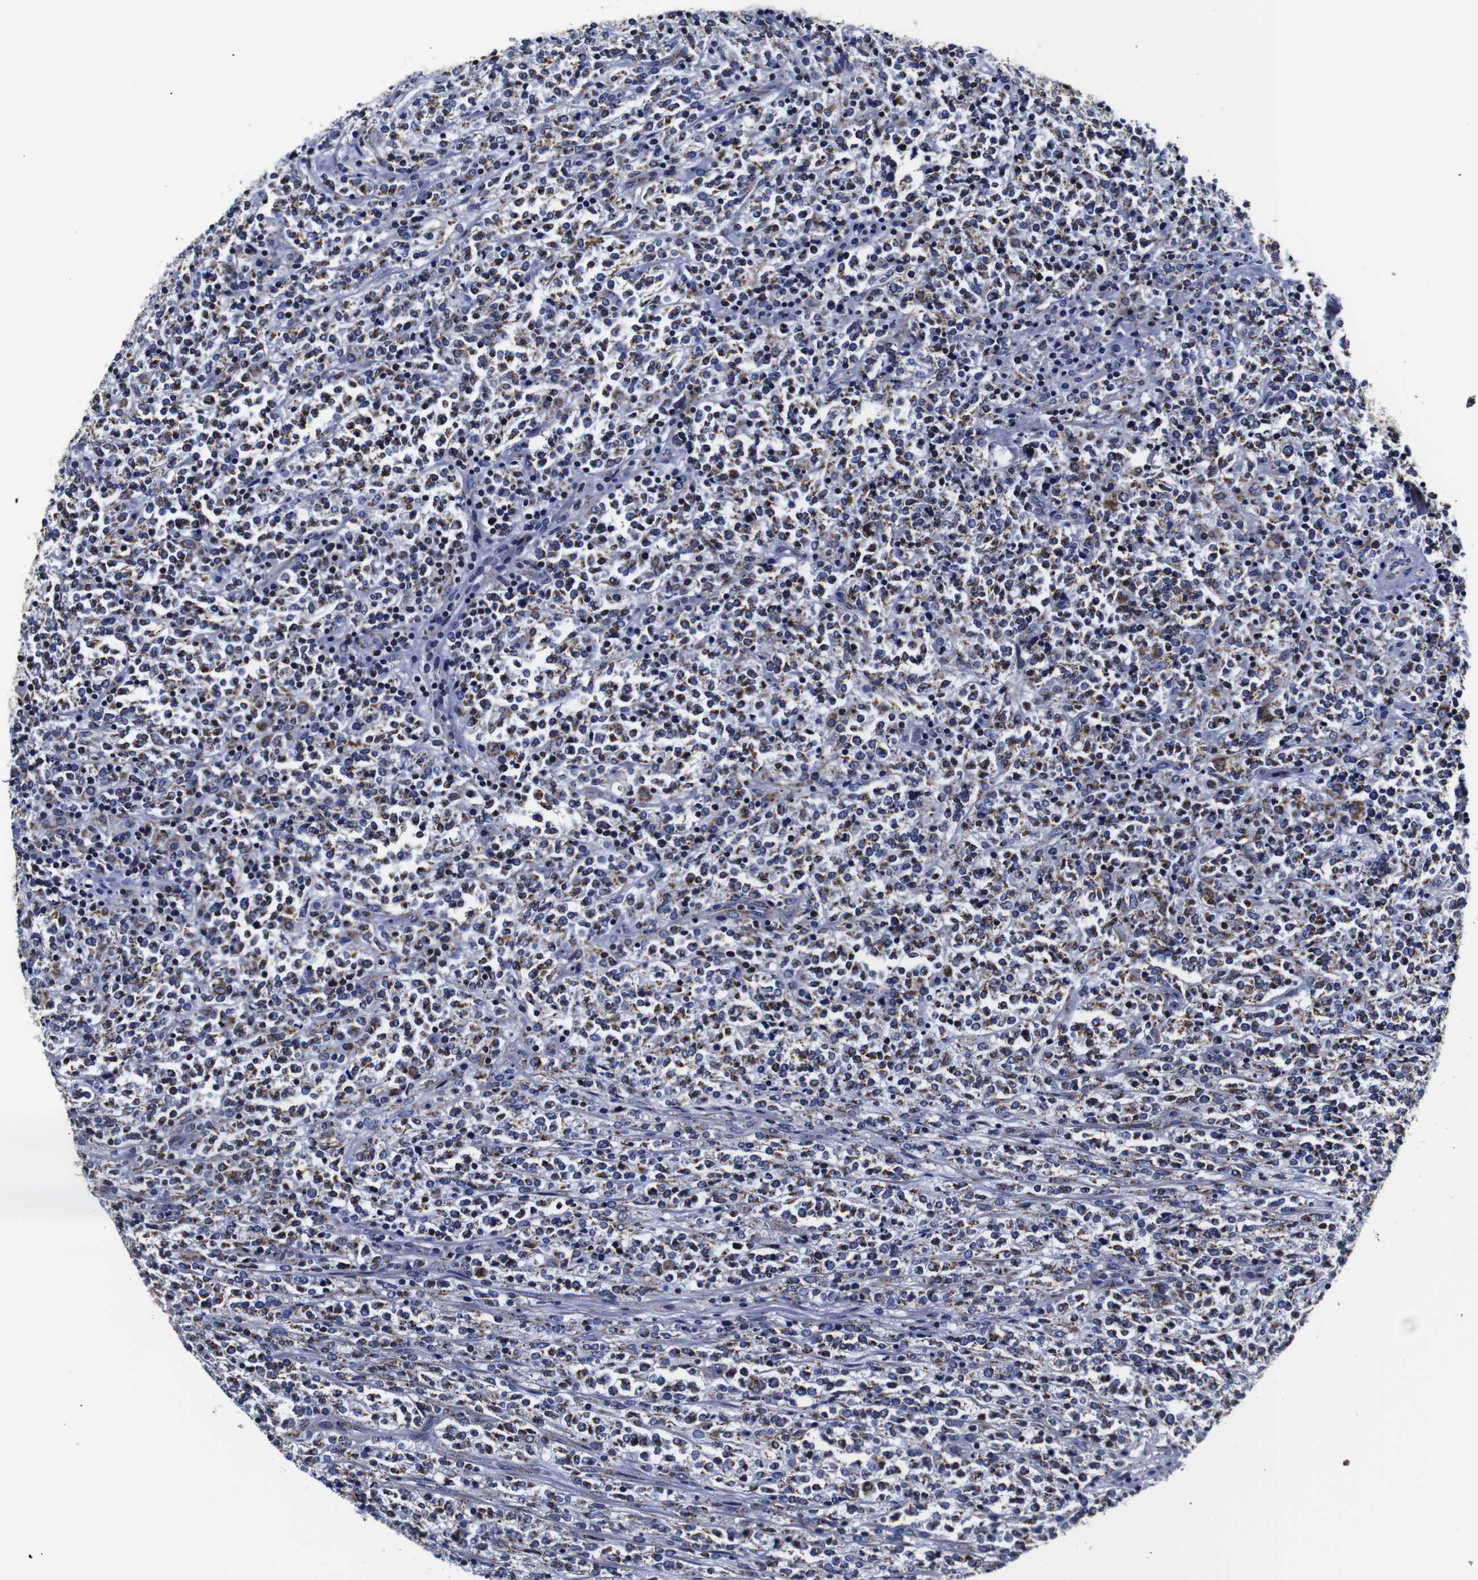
{"staining": {"intensity": "moderate", "quantity": "25%-75%", "location": "cytoplasmic/membranous"}, "tissue": "lymphoma", "cell_type": "Tumor cells", "image_type": "cancer", "snomed": [{"axis": "morphology", "description": "Malignant lymphoma, non-Hodgkin's type, High grade"}, {"axis": "topography", "description": "Soft tissue"}], "caption": "Immunohistochemistry (IHC) of high-grade malignant lymphoma, non-Hodgkin's type displays medium levels of moderate cytoplasmic/membranous positivity in approximately 25%-75% of tumor cells. Nuclei are stained in blue.", "gene": "FKBP9", "patient": {"sex": "male", "age": 18}}